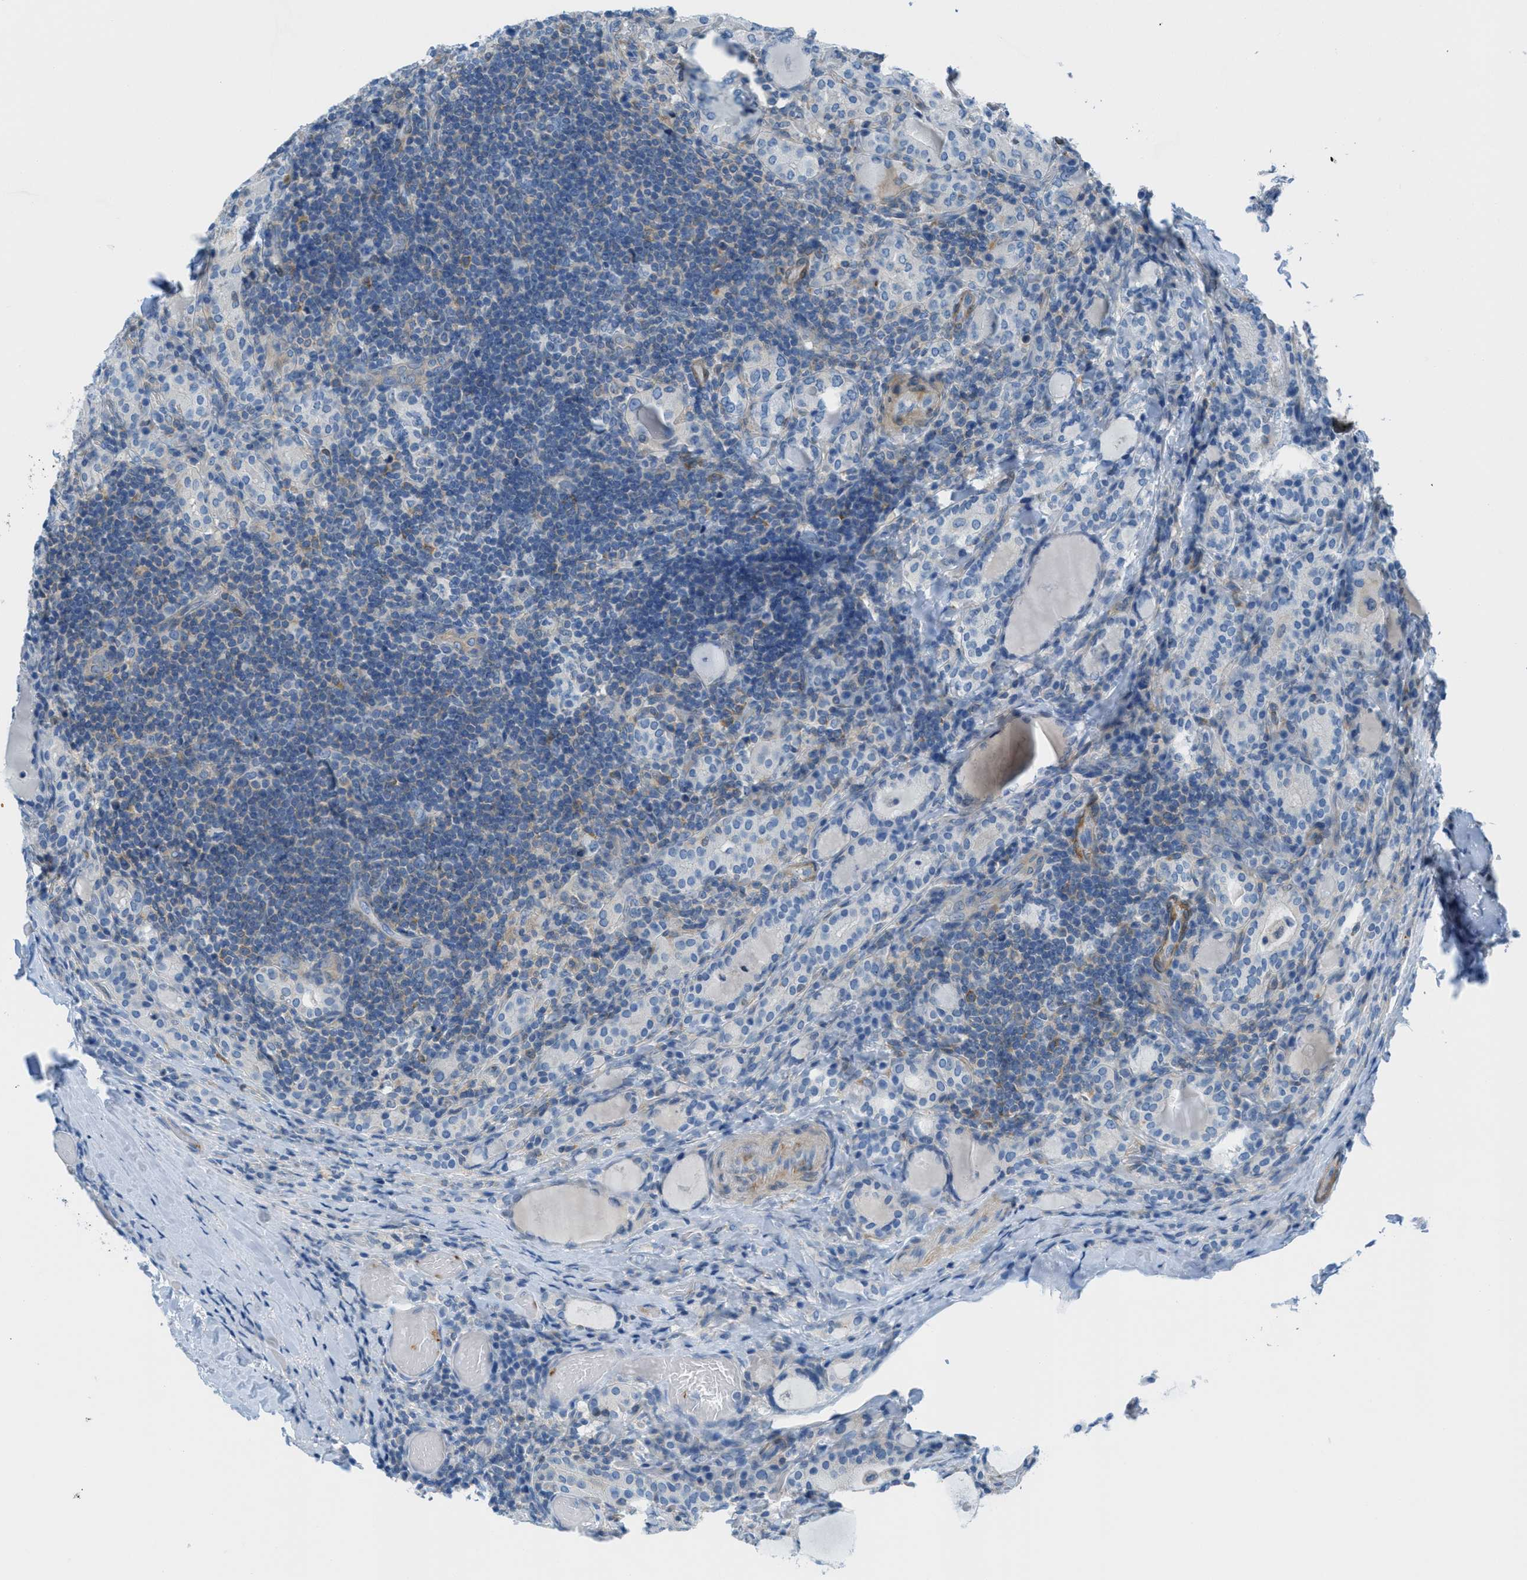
{"staining": {"intensity": "negative", "quantity": "none", "location": "none"}, "tissue": "thyroid cancer", "cell_type": "Tumor cells", "image_type": "cancer", "snomed": [{"axis": "morphology", "description": "Papillary adenocarcinoma, NOS"}, {"axis": "topography", "description": "Thyroid gland"}], "caption": "This is an immunohistochemistry (IHC) histopathology image of papillary adenocarcinoma (thyroid). There is no expression in tumor cells.", "gene": "MAPRE2", "patient": {"sex": "female", "age": 42}}